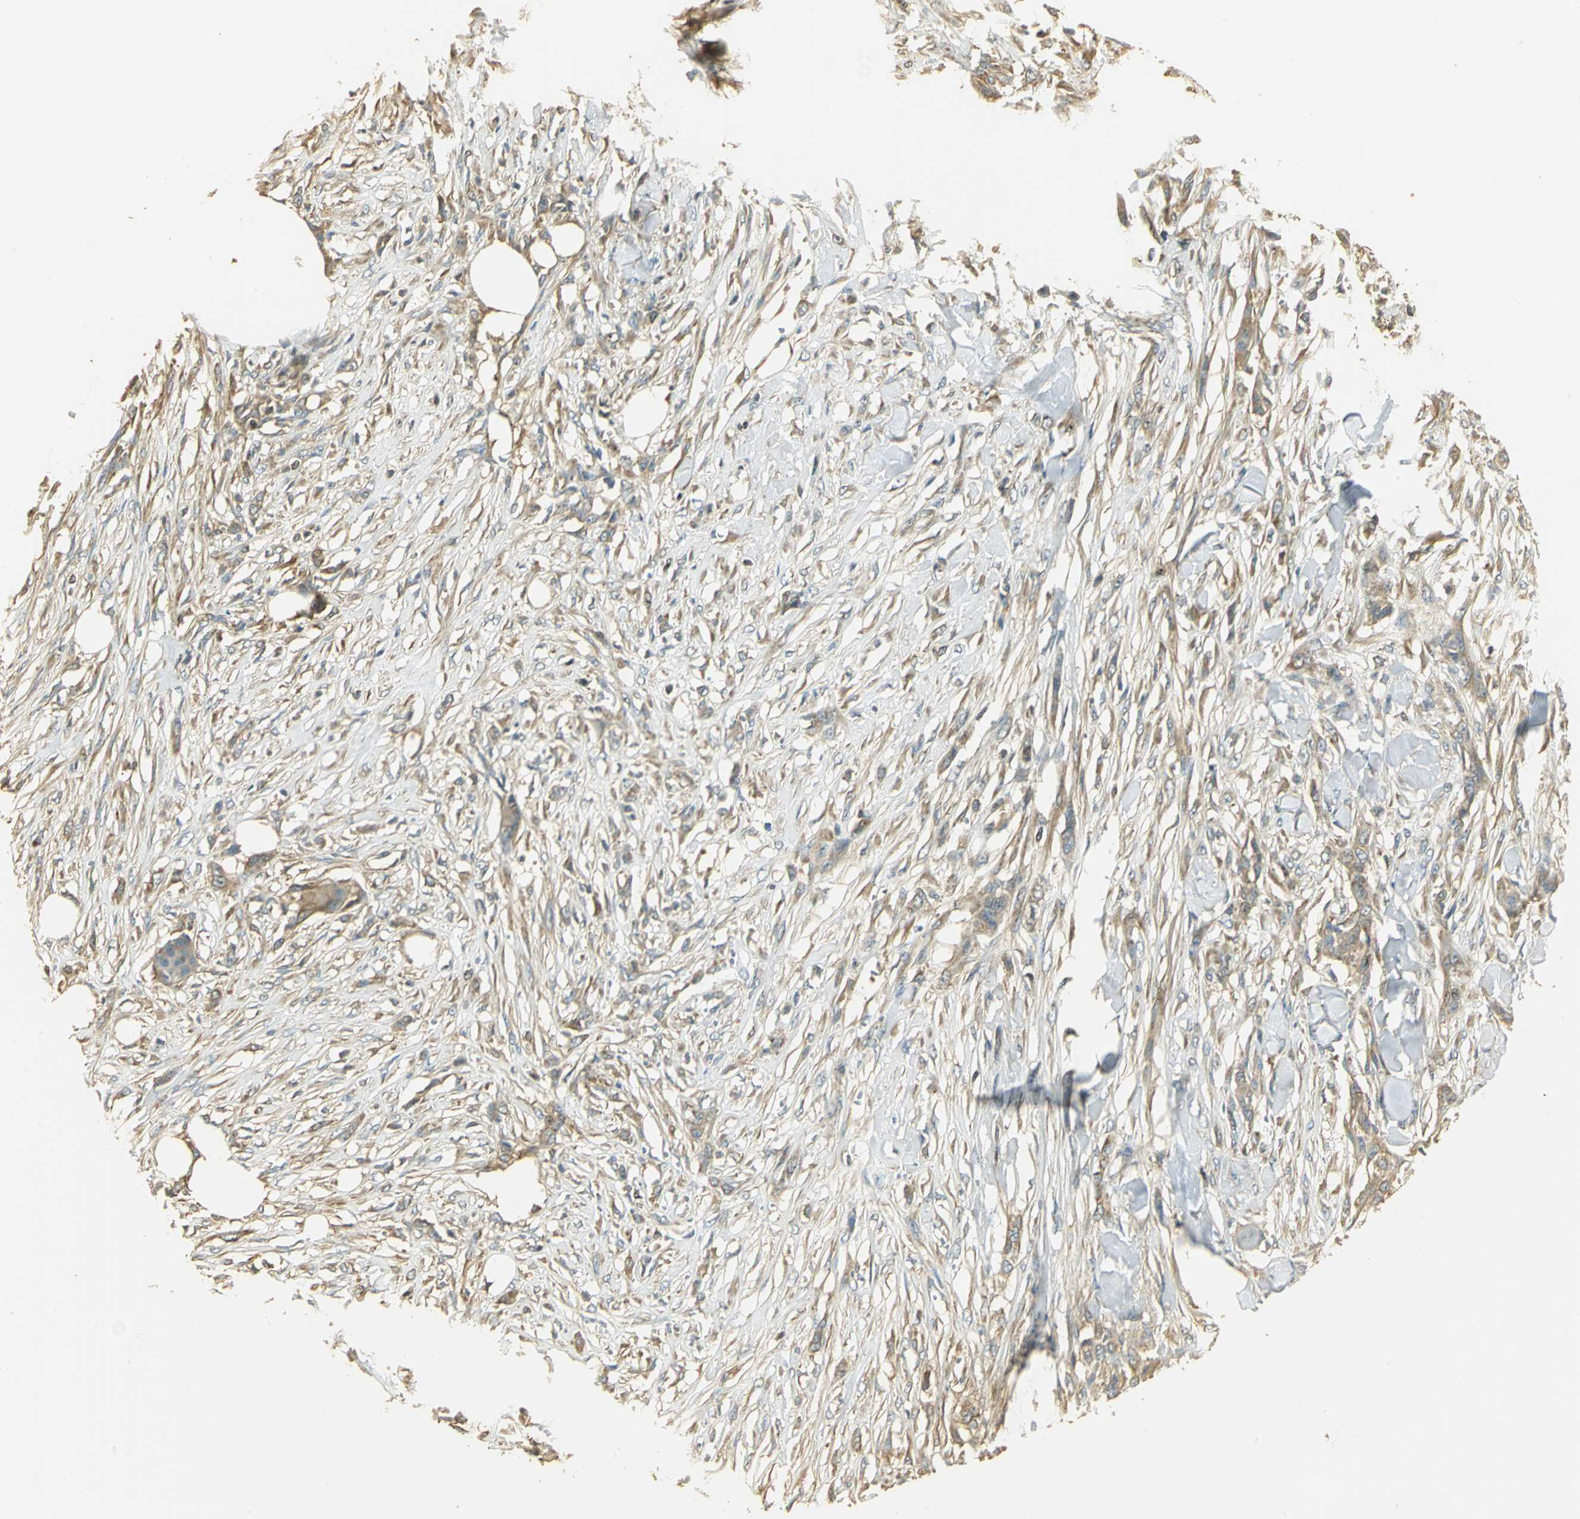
{"staining": {"intensity": "moderate", "quantity": ">75%", "location": "cytoplasmic/membranous"}, "tissue": "skin cancer", "cell_type": "Tumor cells", "image_type": "cancer", "snomed": [{"axis": "morphology", "description": "Normal tissue, NOS"}, {"axis": "morphology", "description": "Squamous cell carcinoma, NOS"}, {"axis": "topography", "description": "Skin"}], "caption": "Approximately >75% of tumor cells in human skin squamous cell carcinoma demonstrate moderate cytoplasmic/membranous protein expression as visualized by brown immunohistochemical staining.", "gene": "RARS1", "patient": {"sex": "female", "age": 59}}